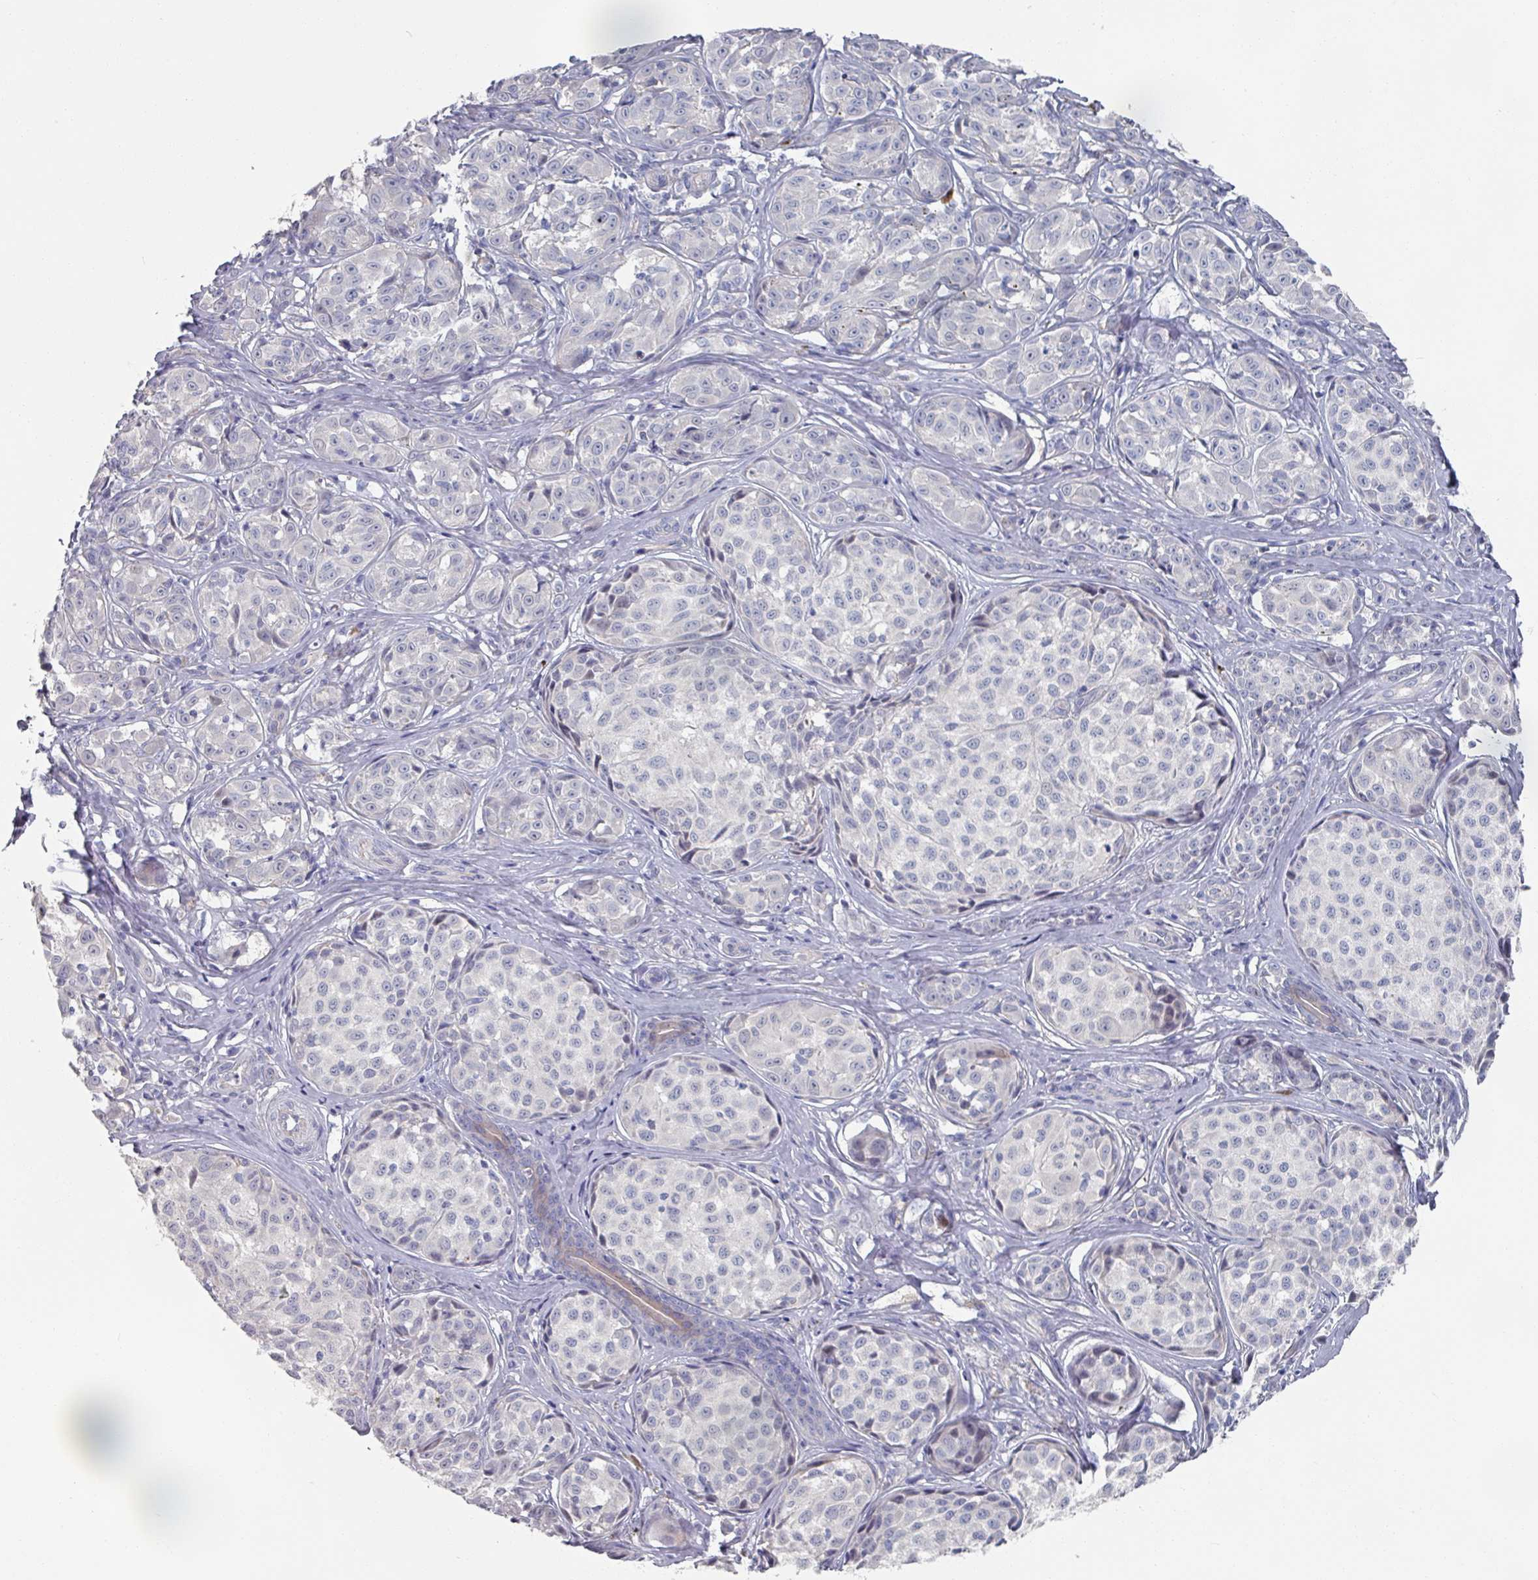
{"staining": {"intensity": "negative", "quantity": "none", "location": "none"}, "tissue": "melanoma", "cell_type": "Tumor cells", "image_type": "cancer", "snomed": [{"axis": "morphology", "description": "Malignant melanoma, NOS"}, {"axis": "topography", "description": "Skin"}], "caption": "Immunohistochemistry (IHC) histopathology image of melanoma stained for a protein (brown), which demonstrates no positivity in tumor cells.", "gene": "EFL1", "patient": {"sex": "female", "age": 35}}